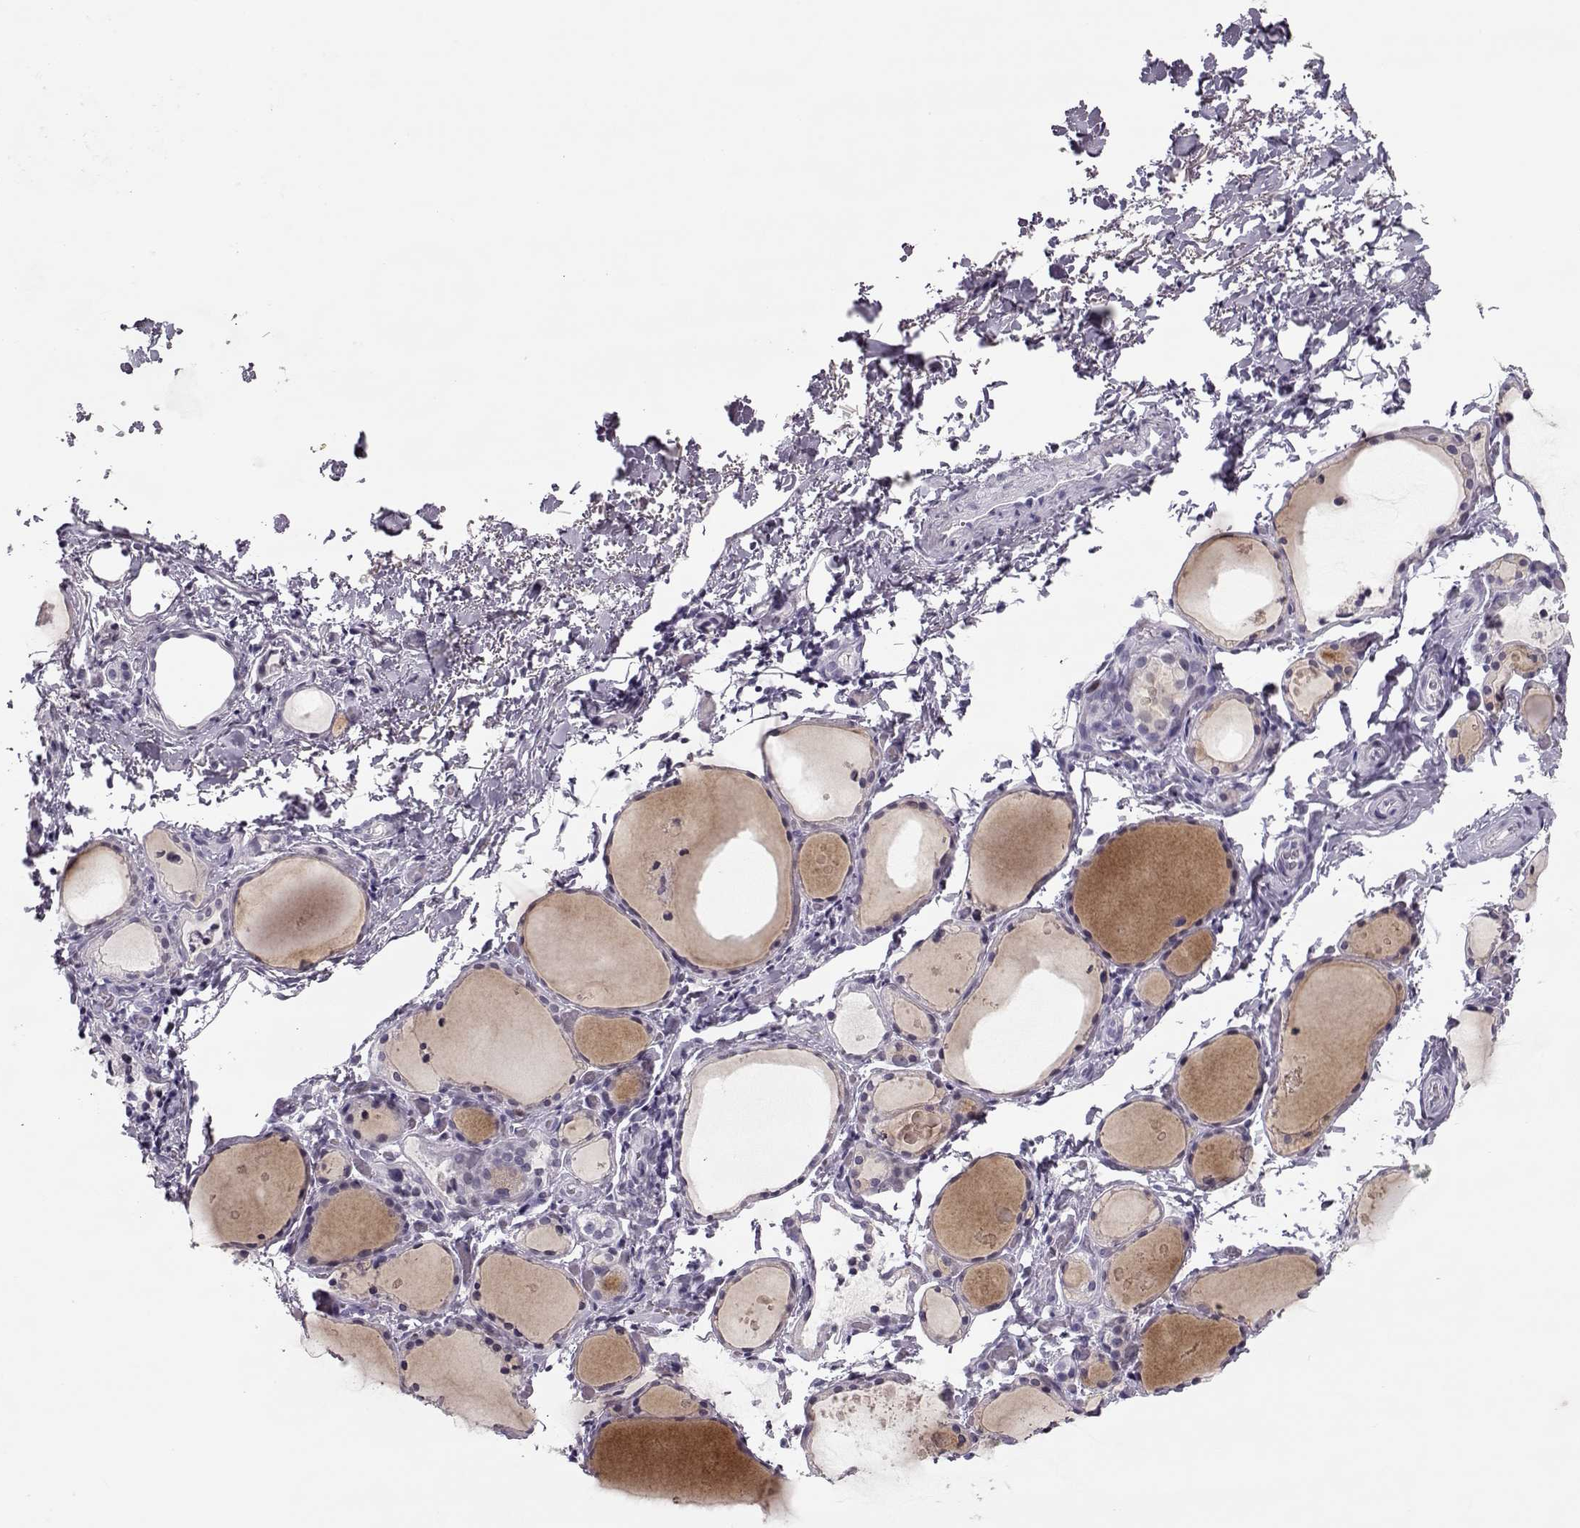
{"staining": {"intensity": "negative", "quantity": "none", "location": "none"}, "tissue": "thyroid gland", "cell_type": "Glandular cells", "image_type": "normal", "snomed": [{"axis": "morphology", "description": "Normal tissue, NOS"}, {"axis": "topography", "description": "Thyroid gland"}], "caption": "Immunohistochemical staining of unremarkable human thyroid gland reveals no significant expression in glandular cells.", "gene": "SGO1", "patient": {"sex": "male", "age": 68}}